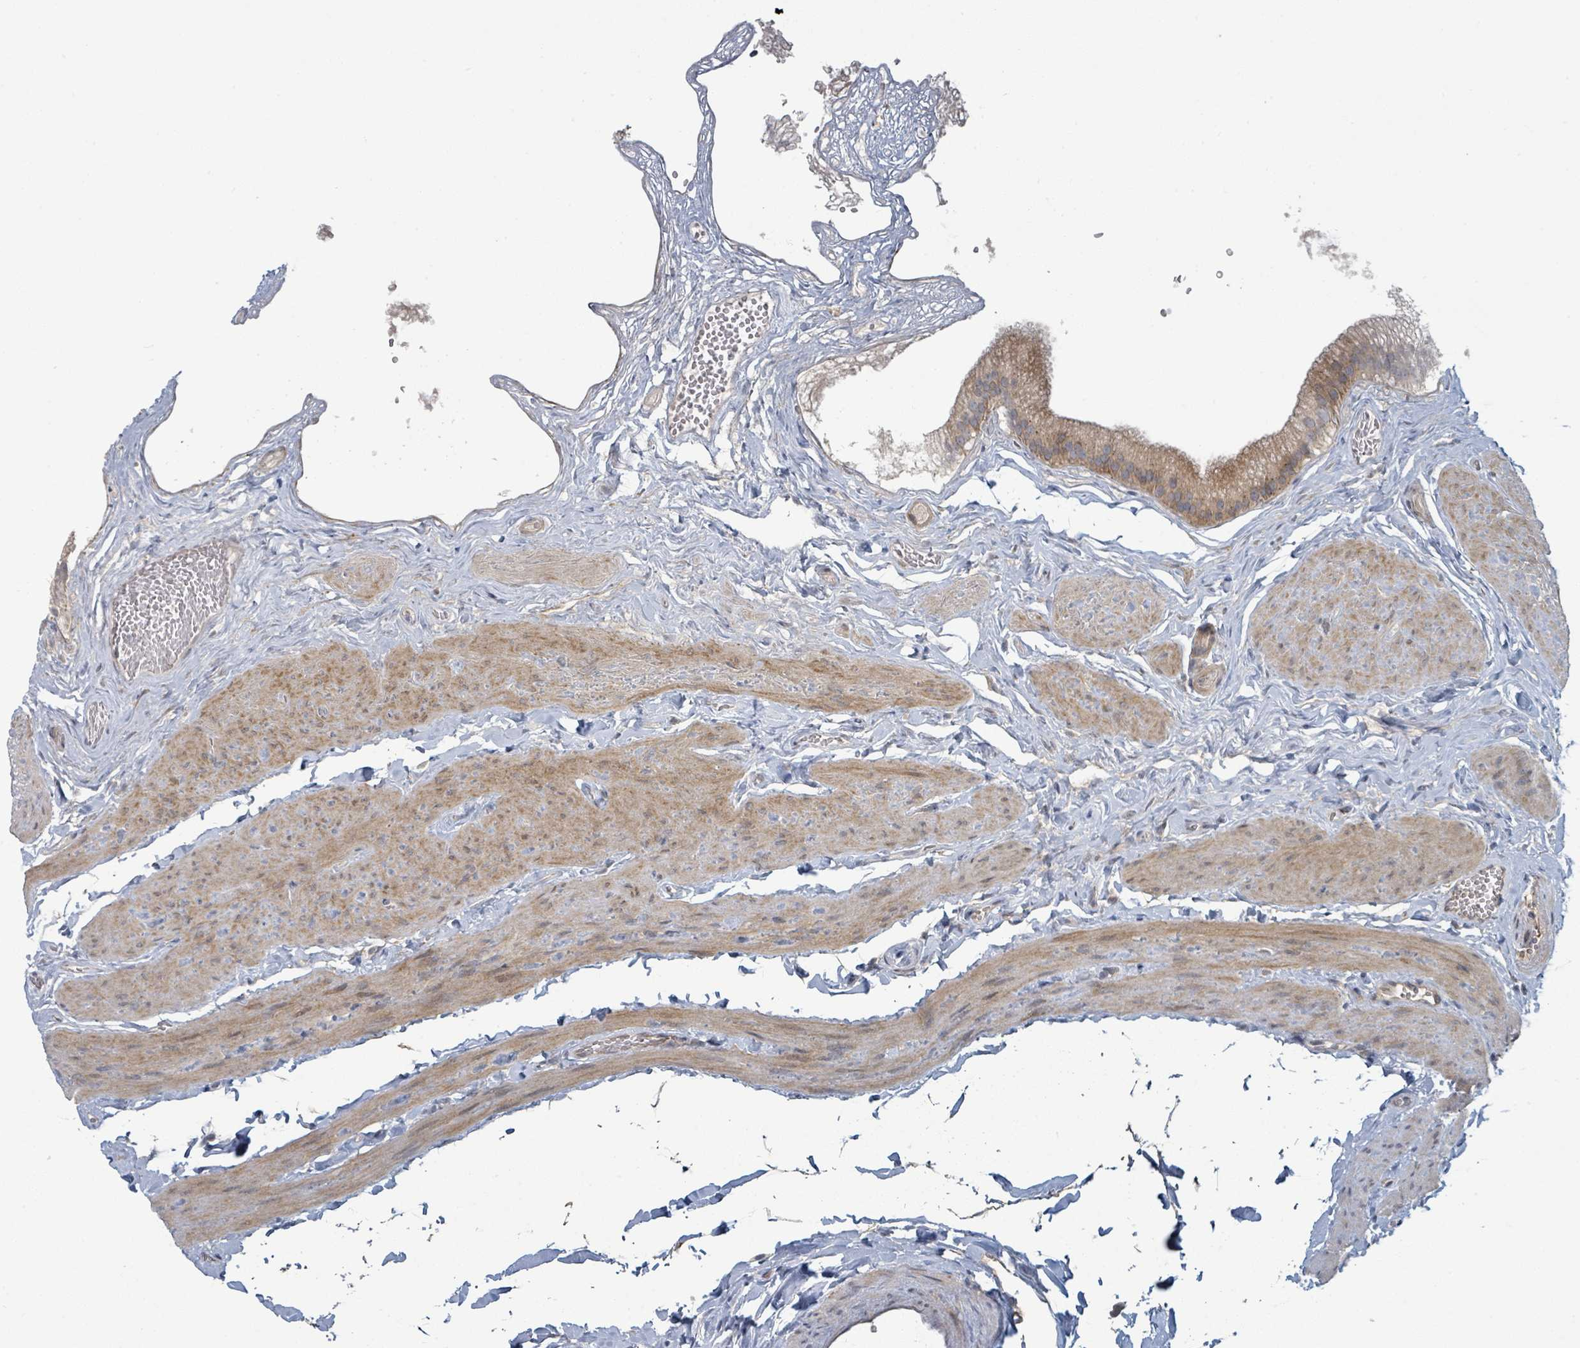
{"staining": {"intensity": "moderate", "quantity": "25%-75%", "location": "cytoplasmic/membranous"}, "tissue": "gallbladder", "cell_type": "Glandular cells", "image_type": "normal", "snomed": [{"axis": "morphology", "description": "Normal tissue, NOS"}, {"axis": "topography", "description": "Gallbladder"}], "caption": "This photomicrograph shows normal gallbladder stained with immunohistochemistry (IHC) to label a protein in brown. The cytoplasmic/membranous of glandular cells show moderate positivity for the protein. Nuclei are counter-stained blue.", "gene": "COL5A3", "patient": {"sex": "female", "age": 54}}